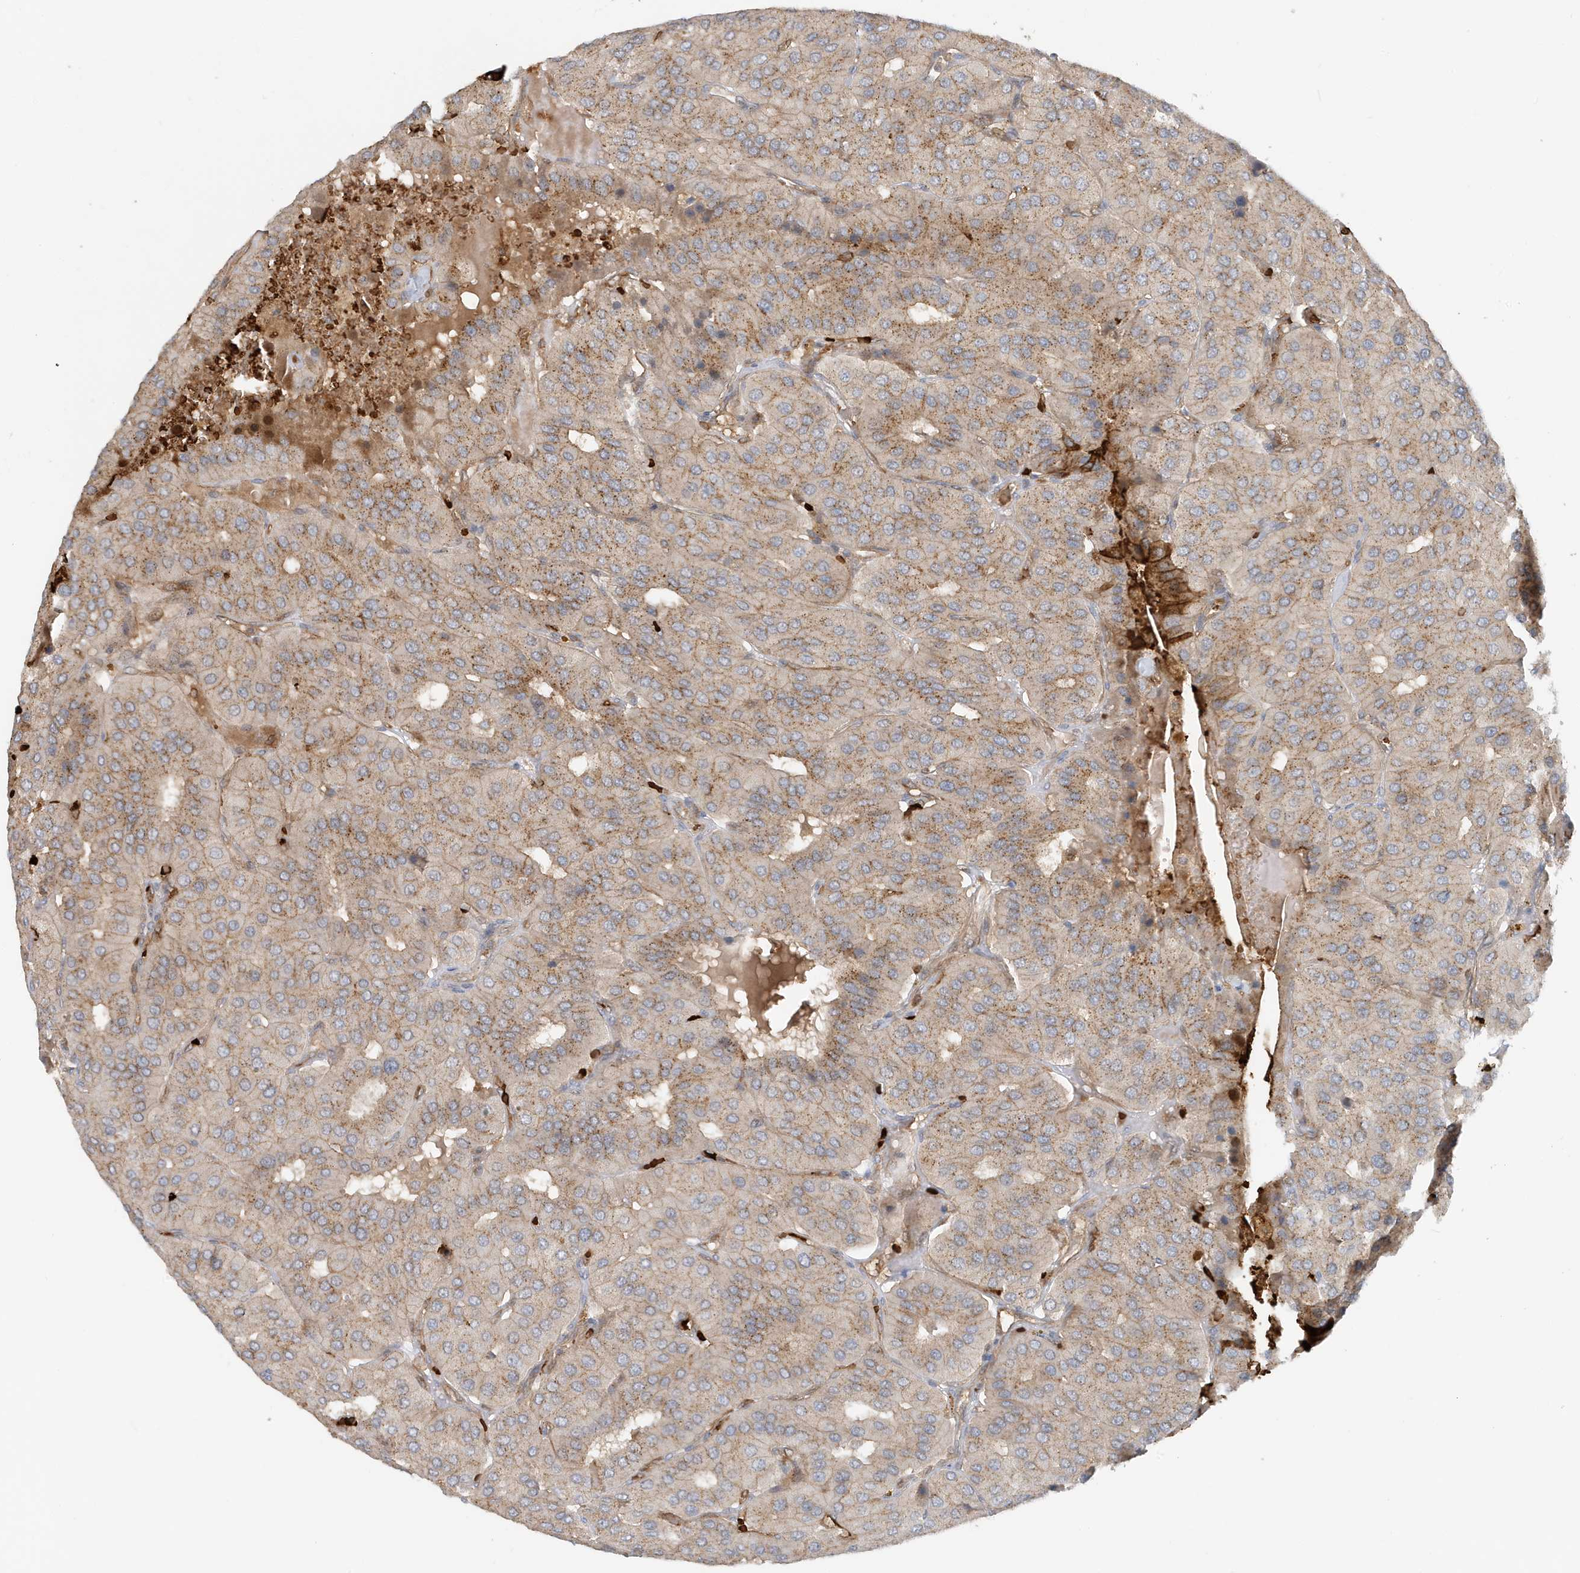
{"staining": {"intensity": "weak", "quantity": "25%-75%", "location": "cytoplasmic/membranous"}, "tissue": "parathyroid gland", "cell_type": "Glandular cells", "image_type": "normal", "snomed": [{"axis": "morphology", "description": "Normal tissue, NOS"}, {"axis": "morphology", "description": "Adenoma, NOS"}, {"axis": "topography", "description": "Parathyroid gland"}], "caption": "Glandular cells display low levels of weak cytoplasmic/membranous positivity in about 25%-75% of cells in normal human parathyroid gland. The protein of interest is stained brown, and the nuclei are stained in blue (DAB (3,3'-diaminobenzidine) IHC with brightfield microscopy, high magnification).", "gene": "FYCO1", "patient": {"sex": "female", "age": 86}}